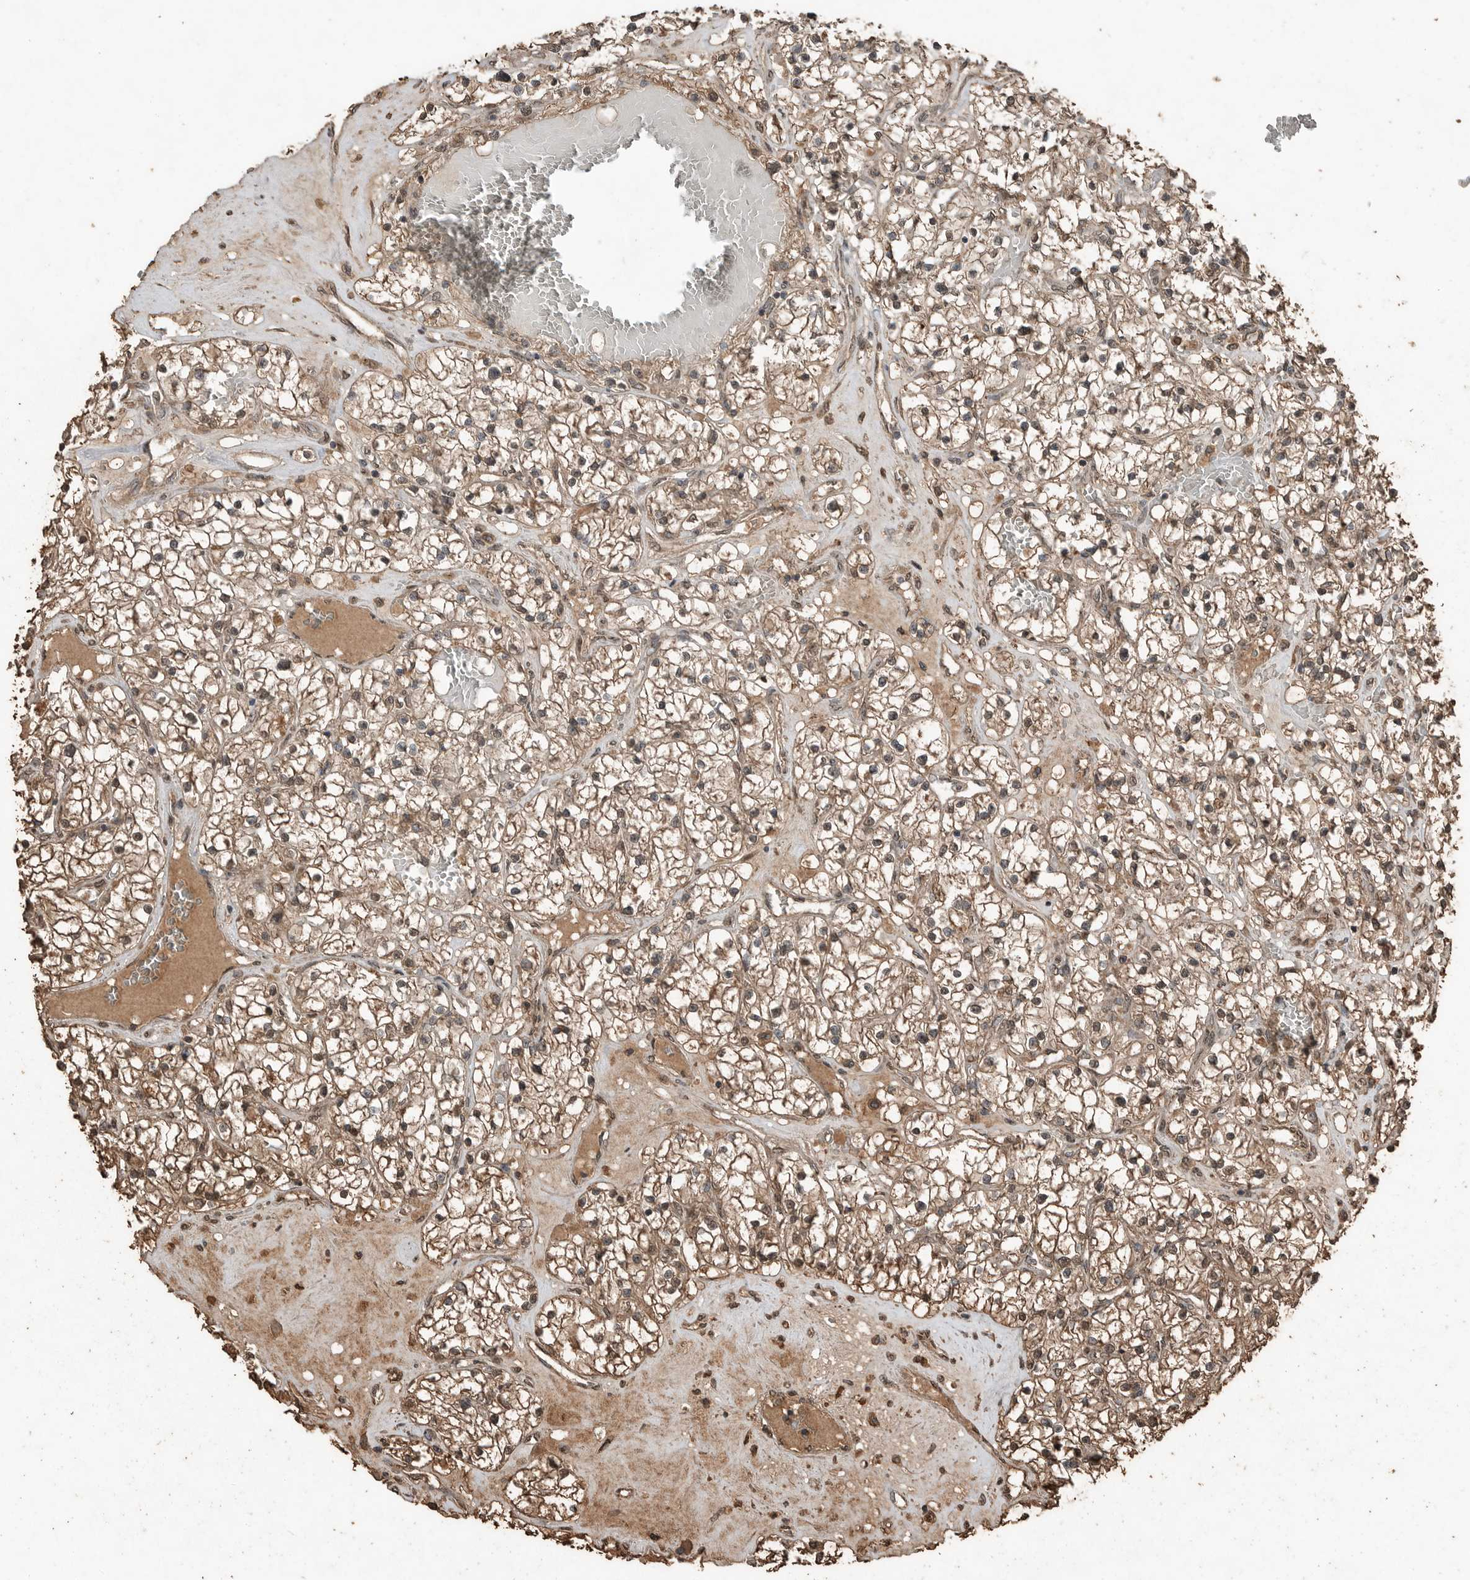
{"staining": {"intensity": "moderate", "quantity": ">75%", "location": "cytoplasmic/membranous"}, "tissue": "renal cancer", "cell_type": "Tumor cells", "image_type": "cancer", "snomed": [{"axis": "morphology", "description": "Normal tissue, NOS"}, {"axis": "morphology", "description": "Adenocarcinoma, NOS"}, {"axis": "topography", "description": "Kidney"}], "caption": "A medium amount of moderate cytoplasmic/membranous positivity is identified in approximately >75% of tumor cells in adenocarcinoma (renal) tissue.", "gene": "BLZF1", "patient": {"sex": "male", "age": 68}}